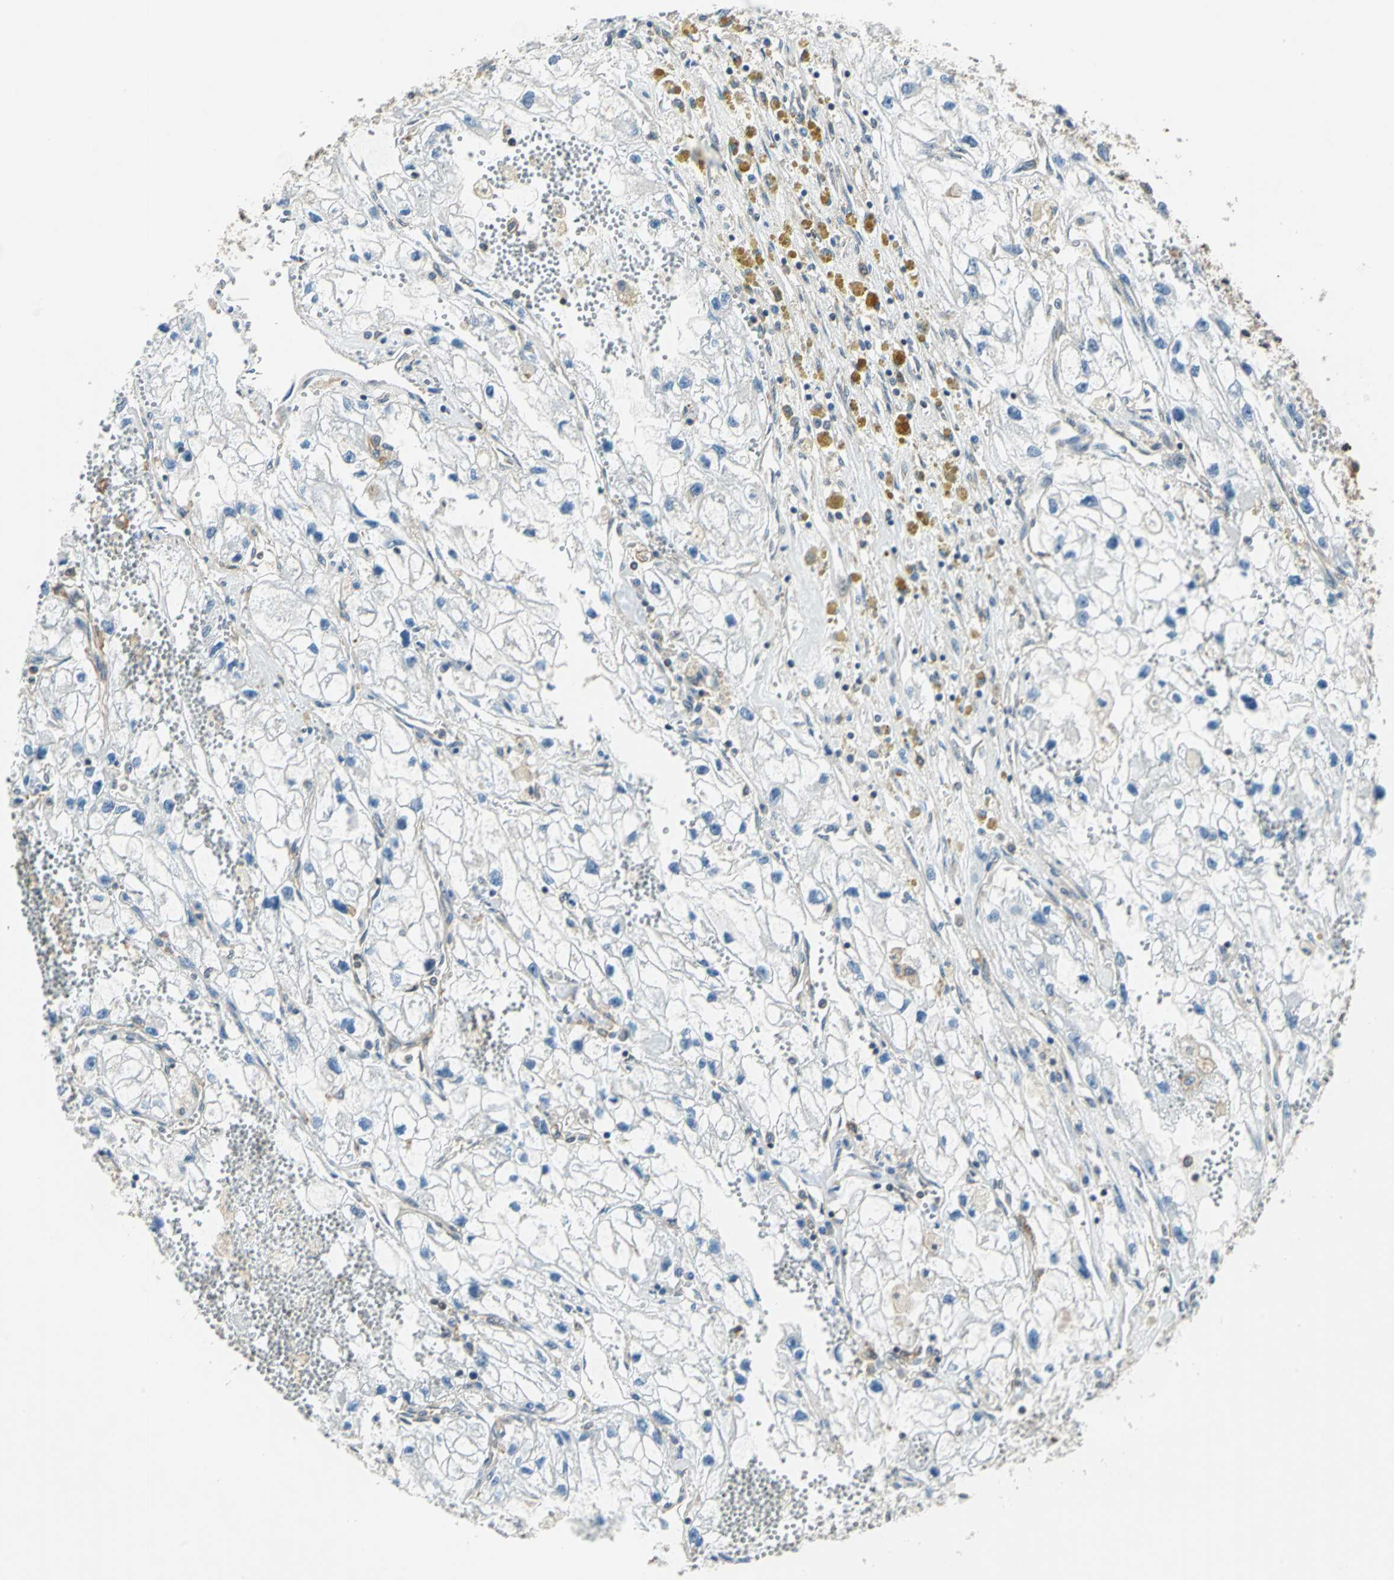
{"staining": {"intensity": "negative", "quantity": "none", "location": "none"}, "tissue": "renal cancer", "cell_type": "Tumor cells", "image_type": "cancer", "snomed": [{"axis": "morphology", "description": "Adenocarcinoma, NOS"}, {"axis": "topography", "description": "Kidney"}], "caption": "IHC of adenocarcinoma (renal) shows no staining in tumor cells.", "gene": "ARPC3", "patient": {"sex": "female", "age": 70}}